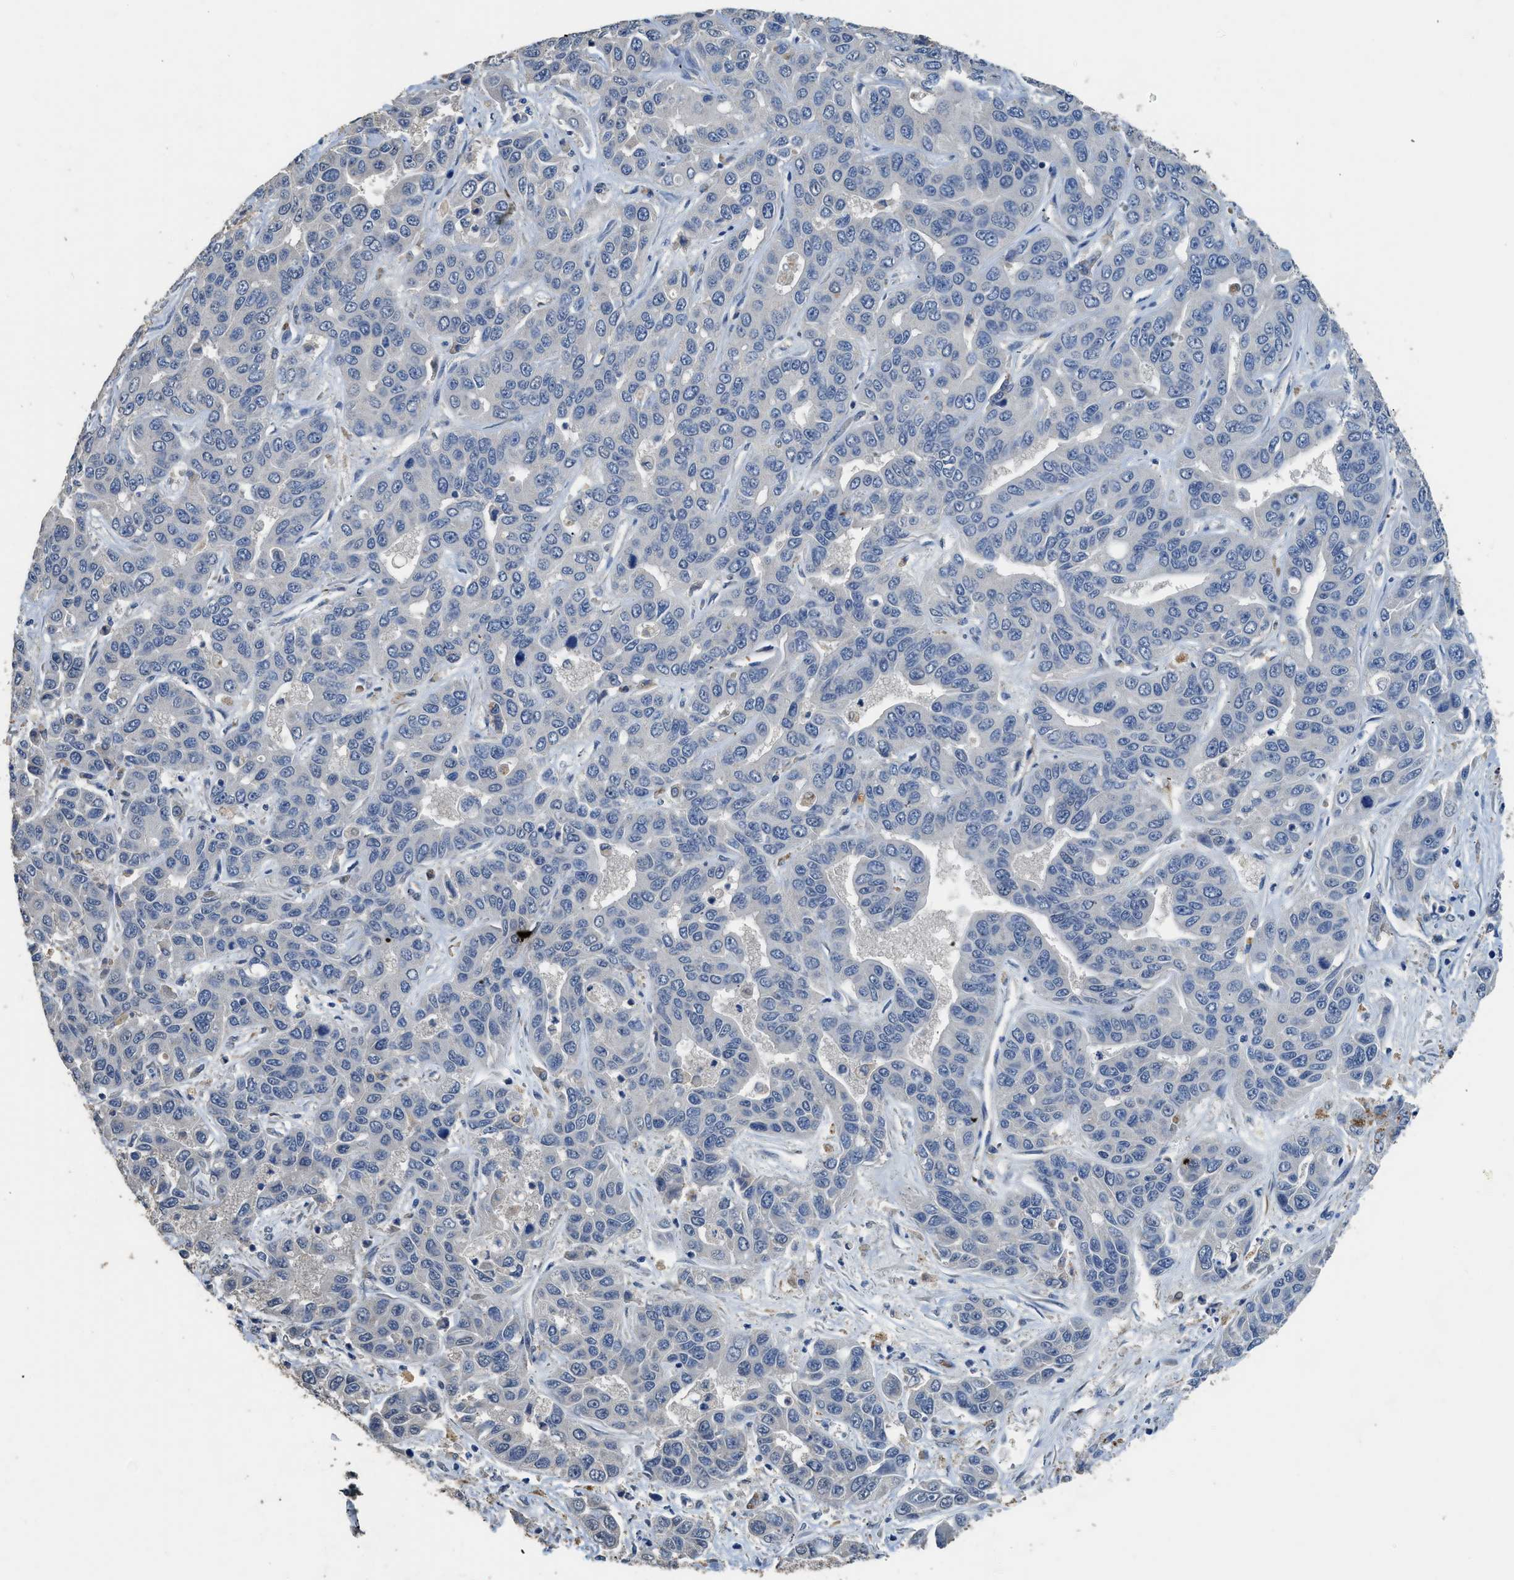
{"staining": {"intensity": "negative", "quantity": "none", "location": "none"}, "tissue": "liver cancer", "cell_type": "Tumor cells", "image_type": "cancer", "snomed": [{"axis": "morphology", "description": "Cholangiocarcinoma"}, {"axis": "topography", "description": "Liver"}], "caption": "This is an immunohistochemistry histopathology image of cholangiocarcinoma (liver). There is no positivity in tumor cells.", "gene": "SYNM", "patient": {"sex": "female", "age": 52}}